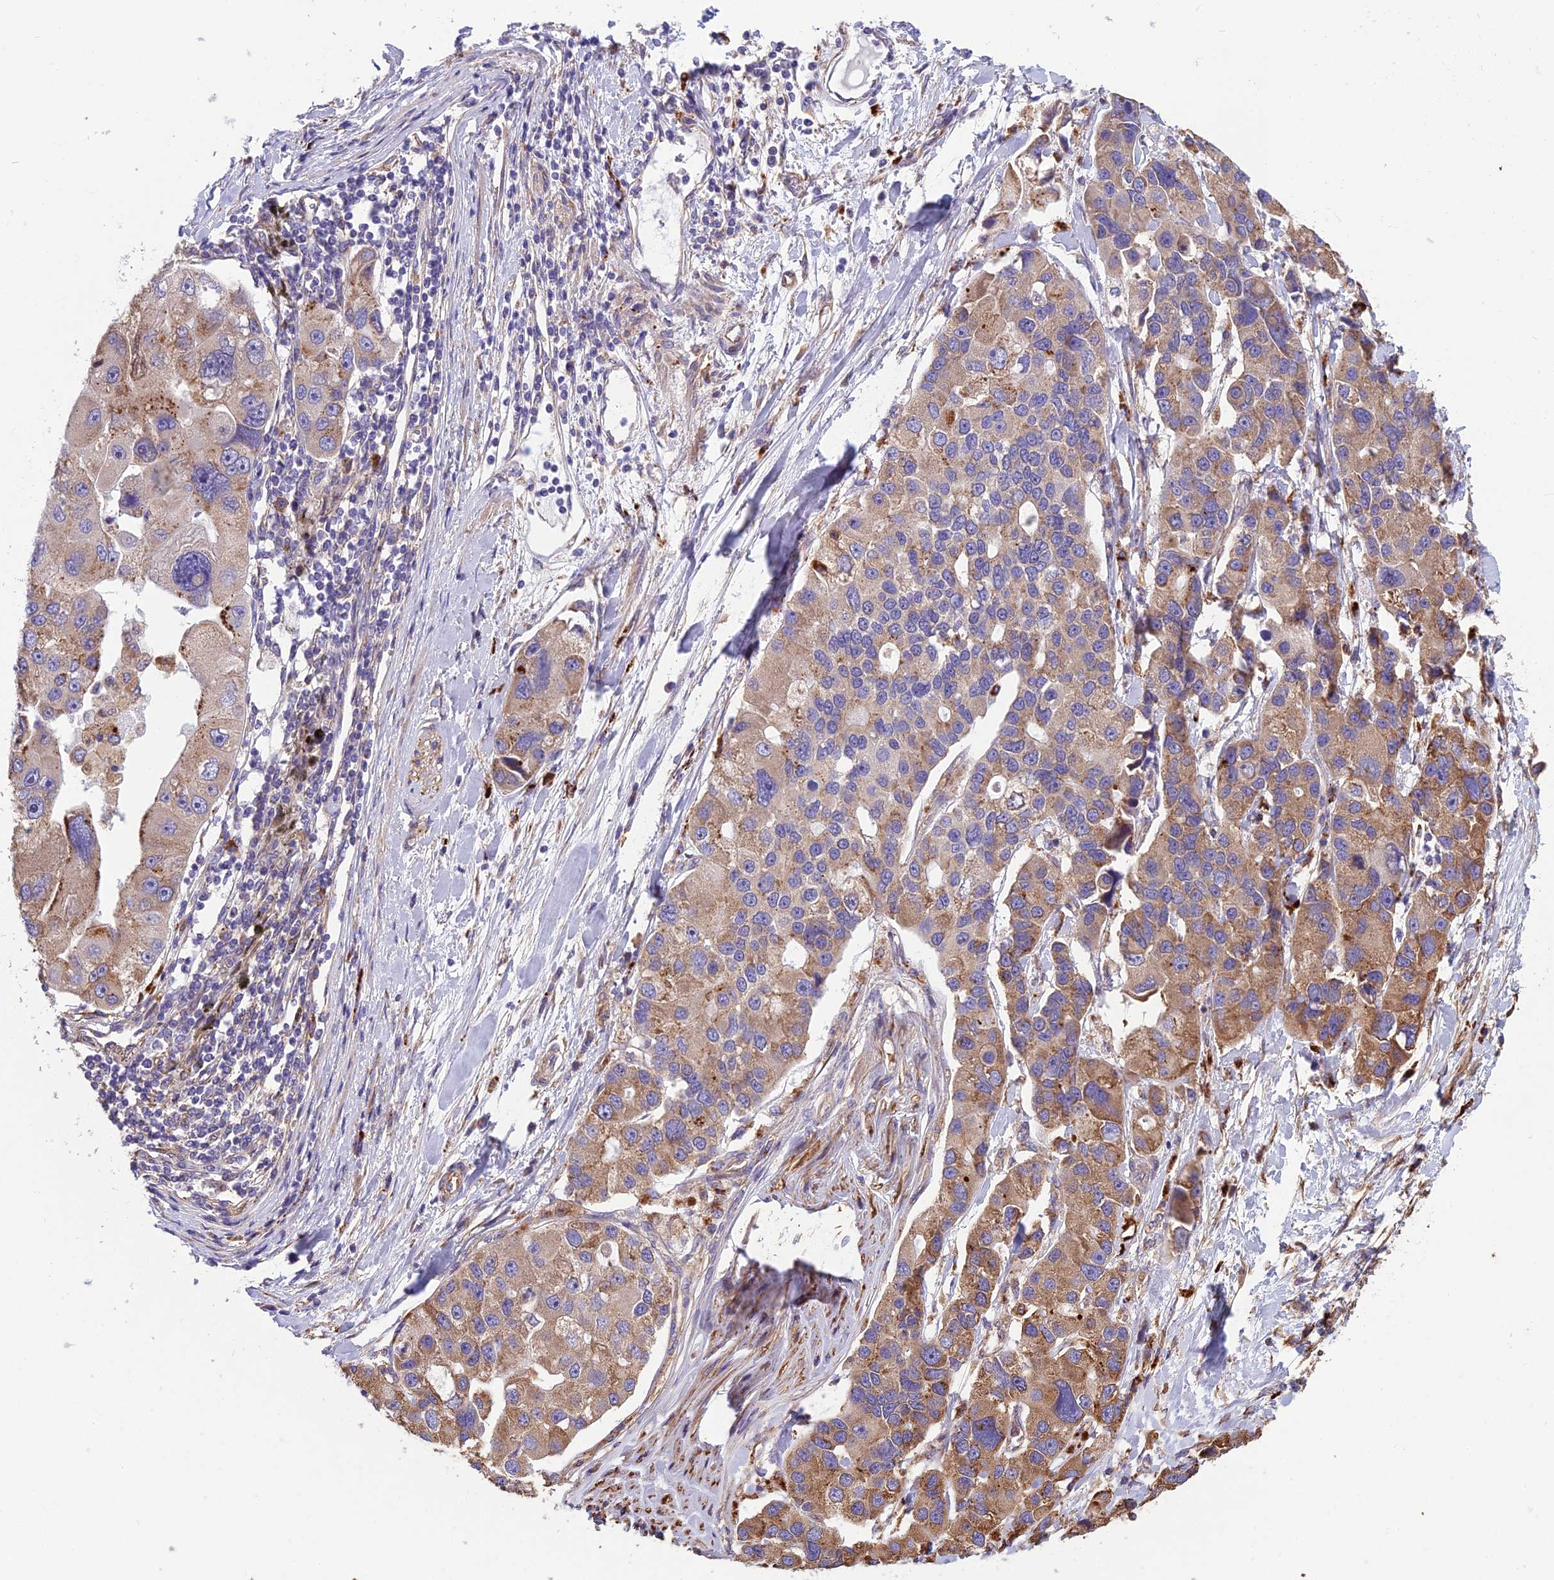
{"staining": {"intensity": "moderate", "quantity": "25%-75%", "location": "cytoplasmic/membranous"}, "tissue": "lung cancer", "cell_type": "Tumor cells", "image_type": "cancer", "snomed": [{"axis": "morphology", "description": "Adenocarcinoma, NOS"}, {"axis": "topography", "description": "Lung"}], "caption": "Human lung cancer (adenocarcinoma) stained with a protein marker displays moderate staining in tumor cells.", "gene": "SPDL1", "patient": {"sex": "female", "age": 54}}